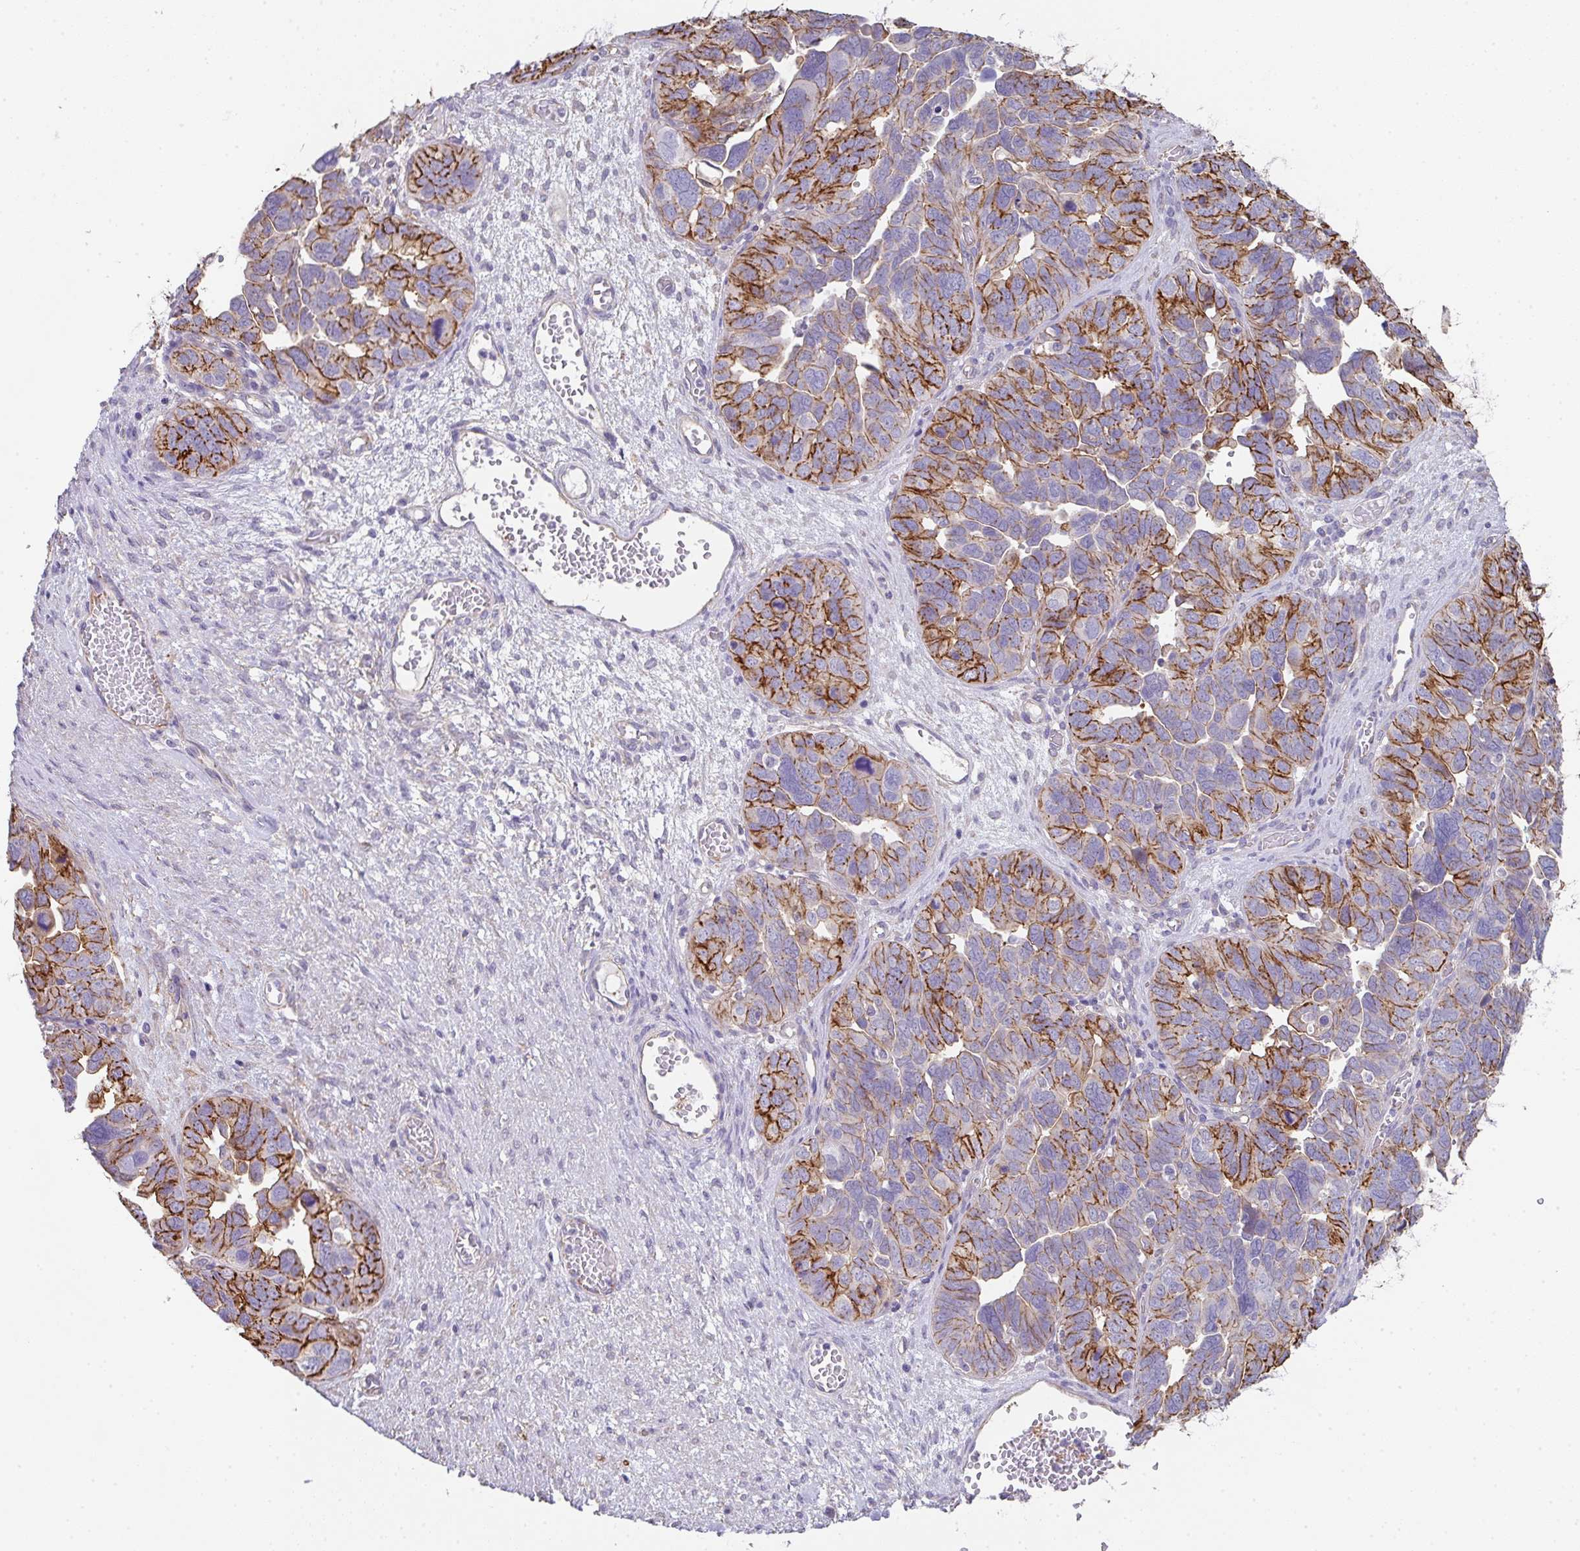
{"staining": {"intensity": "moderate", "quantity": "25%-75%", "location": "cytoplasmic/membranous"}, "tissue": "ovarian cancer", "cell_type": "Tumor cells", "image_type": "cancer", "snomed": [{"axis": "morphology", "description": "Cystadenocarcinoma, serous, NOS"}, {"axis": "topography", "description": "Ovary"}], "caption": "Serous cystadenocarcinoma (ovarian) stained with DAB (3,3'-diaminobenzidine) immunohistochemistry (IHC) exhibits medium levels of moderate cytoplasmic/membranous staining in about 25%-75% of tumor cells.", "gene": "DBN1", "patient": {"sex": "female", "age": 64}}